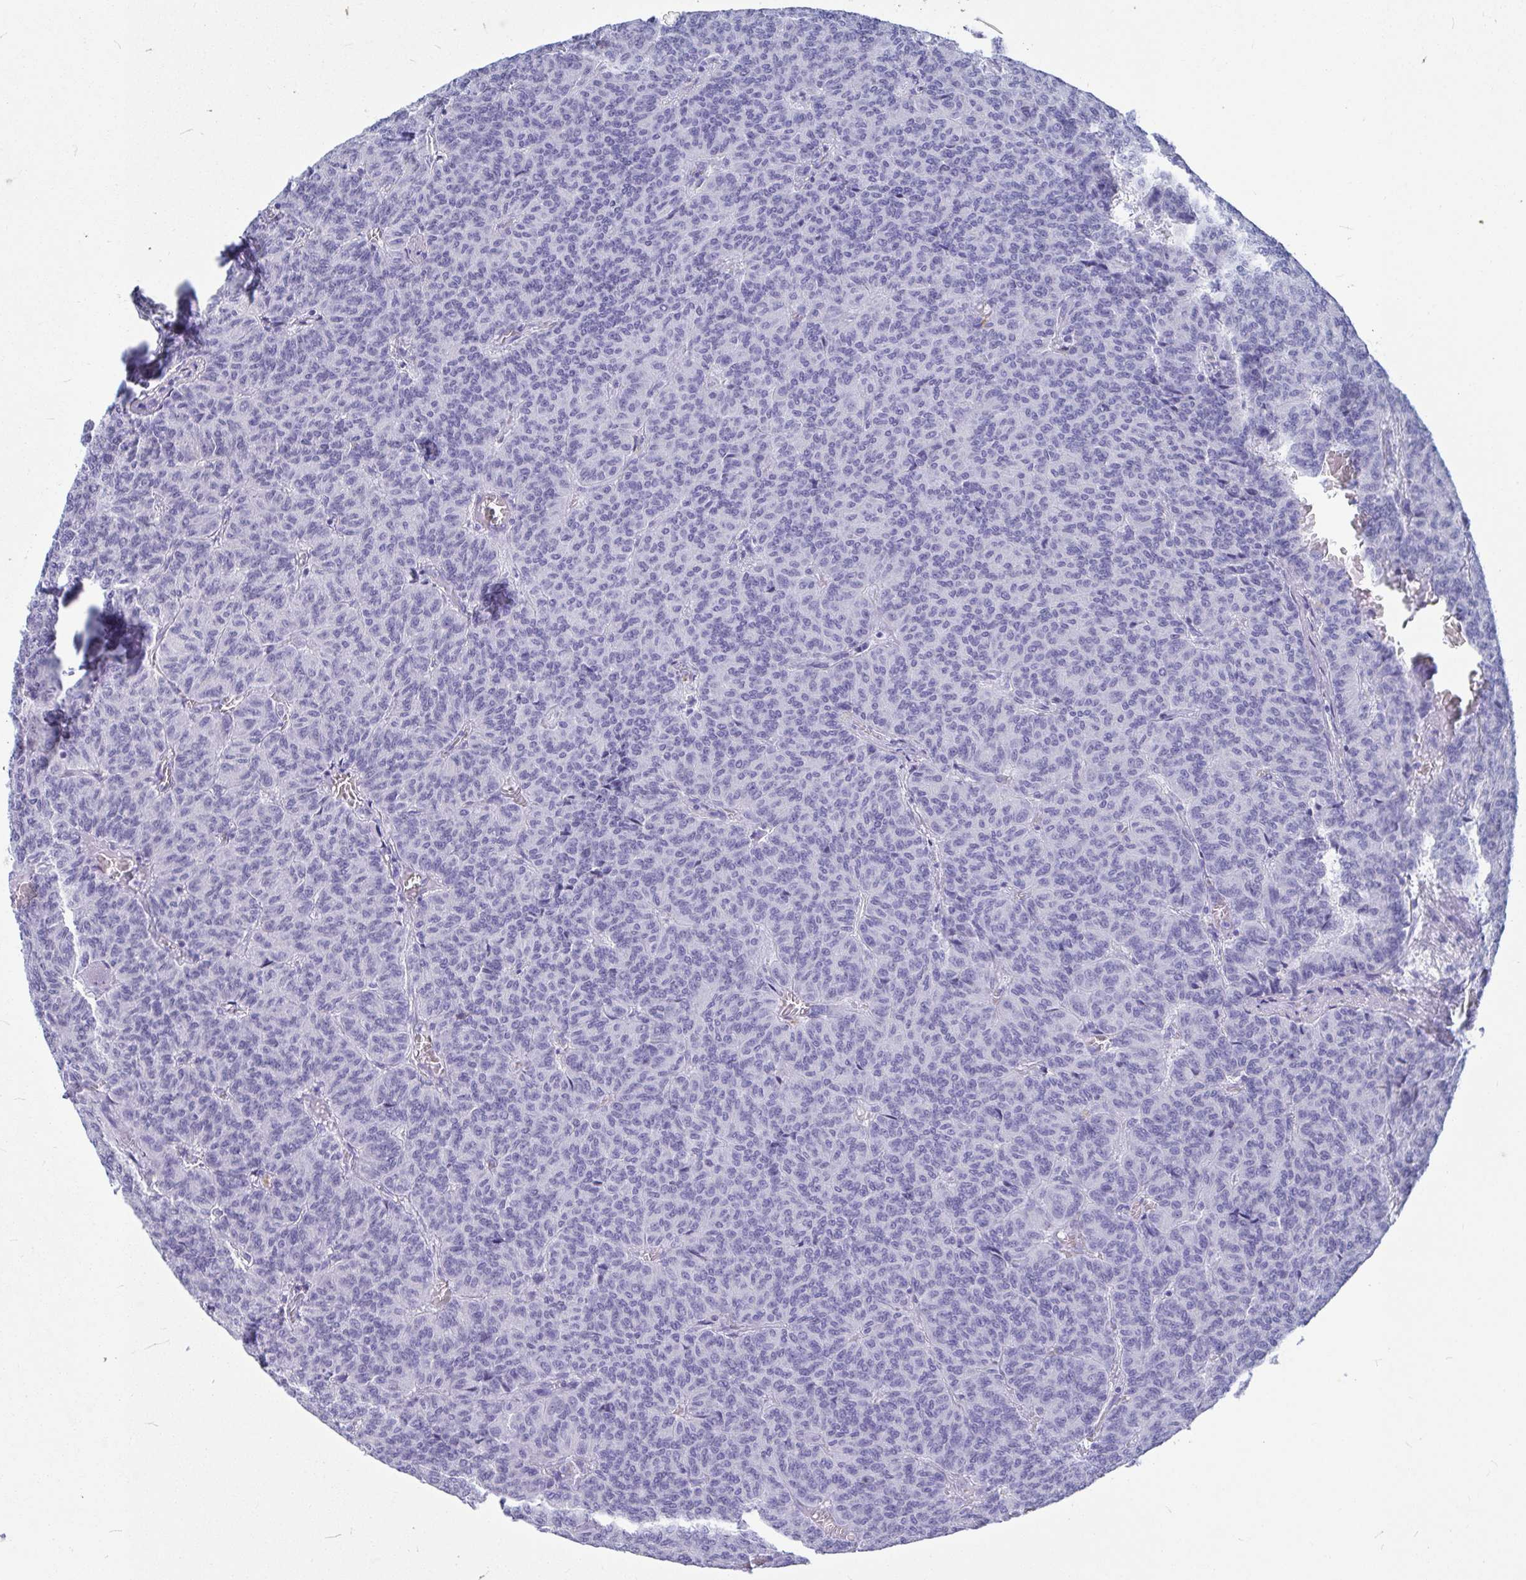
{"staining": {"intensity": "negative", "quantity": "none", "location": "none"}, "tissue": "carcinoid", "cell_type": "Tumor cells", "image_type": "cancer", "snomed": [{"axis": "morphology", "description": "Carcinoid, malignant, NOS"}, {"axis": "topography", "description": "Lung"}], "caption": "Tumor cells are negative for protein expression in human malignant carcinoid.", "gene": "OR5J2", "patient": {"sex": "male", "age": 61}}